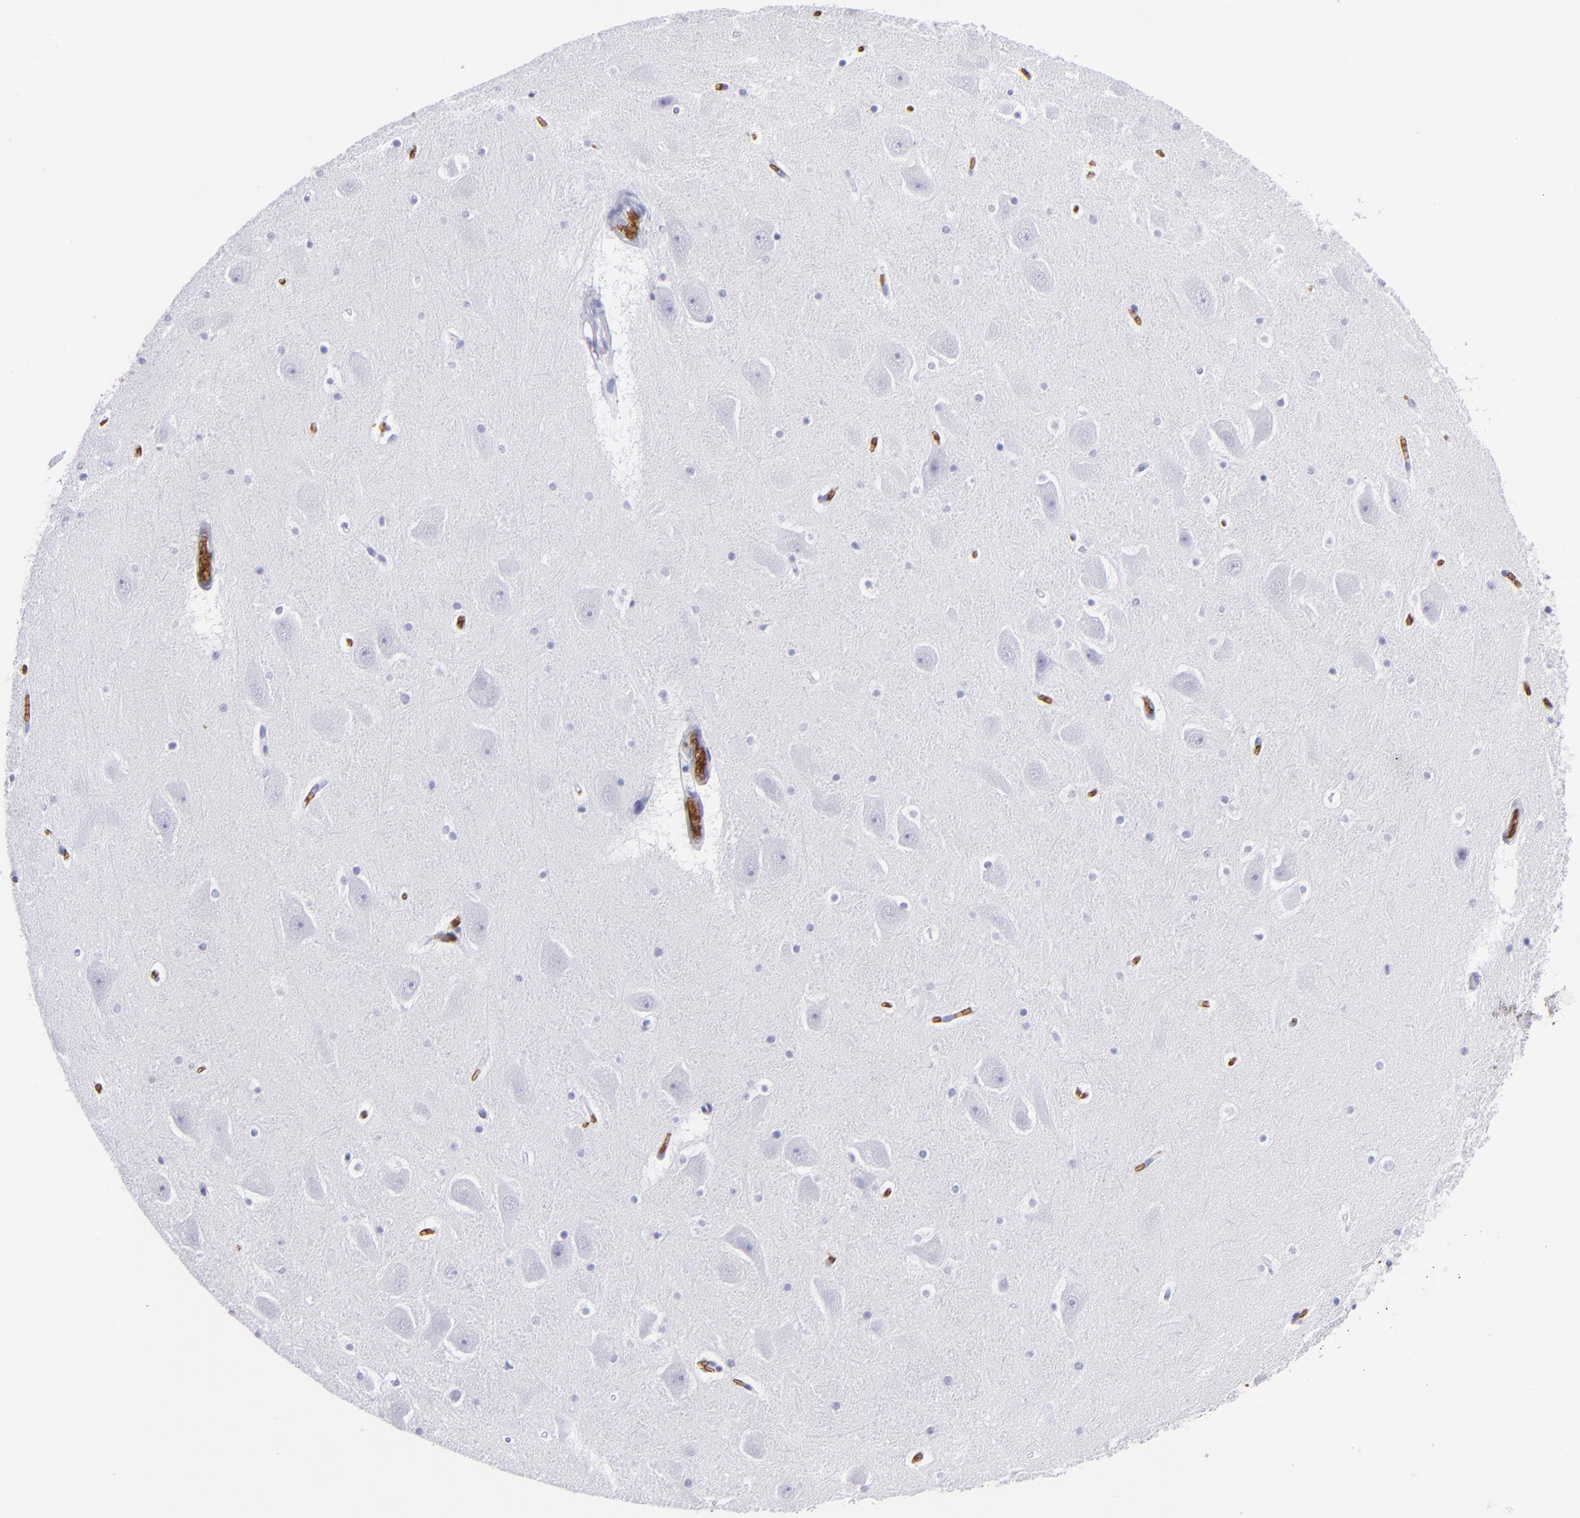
{"staining": {"intensity": "negative", "quantity": "none", "location": "none"}, "tissue": "hippocampus", "cell_type": "Glial cells", "image_type": "normal", "snomed": [{"axis": "morphology", "description": "Normal tissue, NOS"}, {"axis": "topography", "description": "Hippocampus"}], "caption": "Immunohistochemistry (IHC) of benign human hippocampus displays no positivity in glial cells.", "gene": "GYPA", "patient": {"sex": "male", "age": 45}}